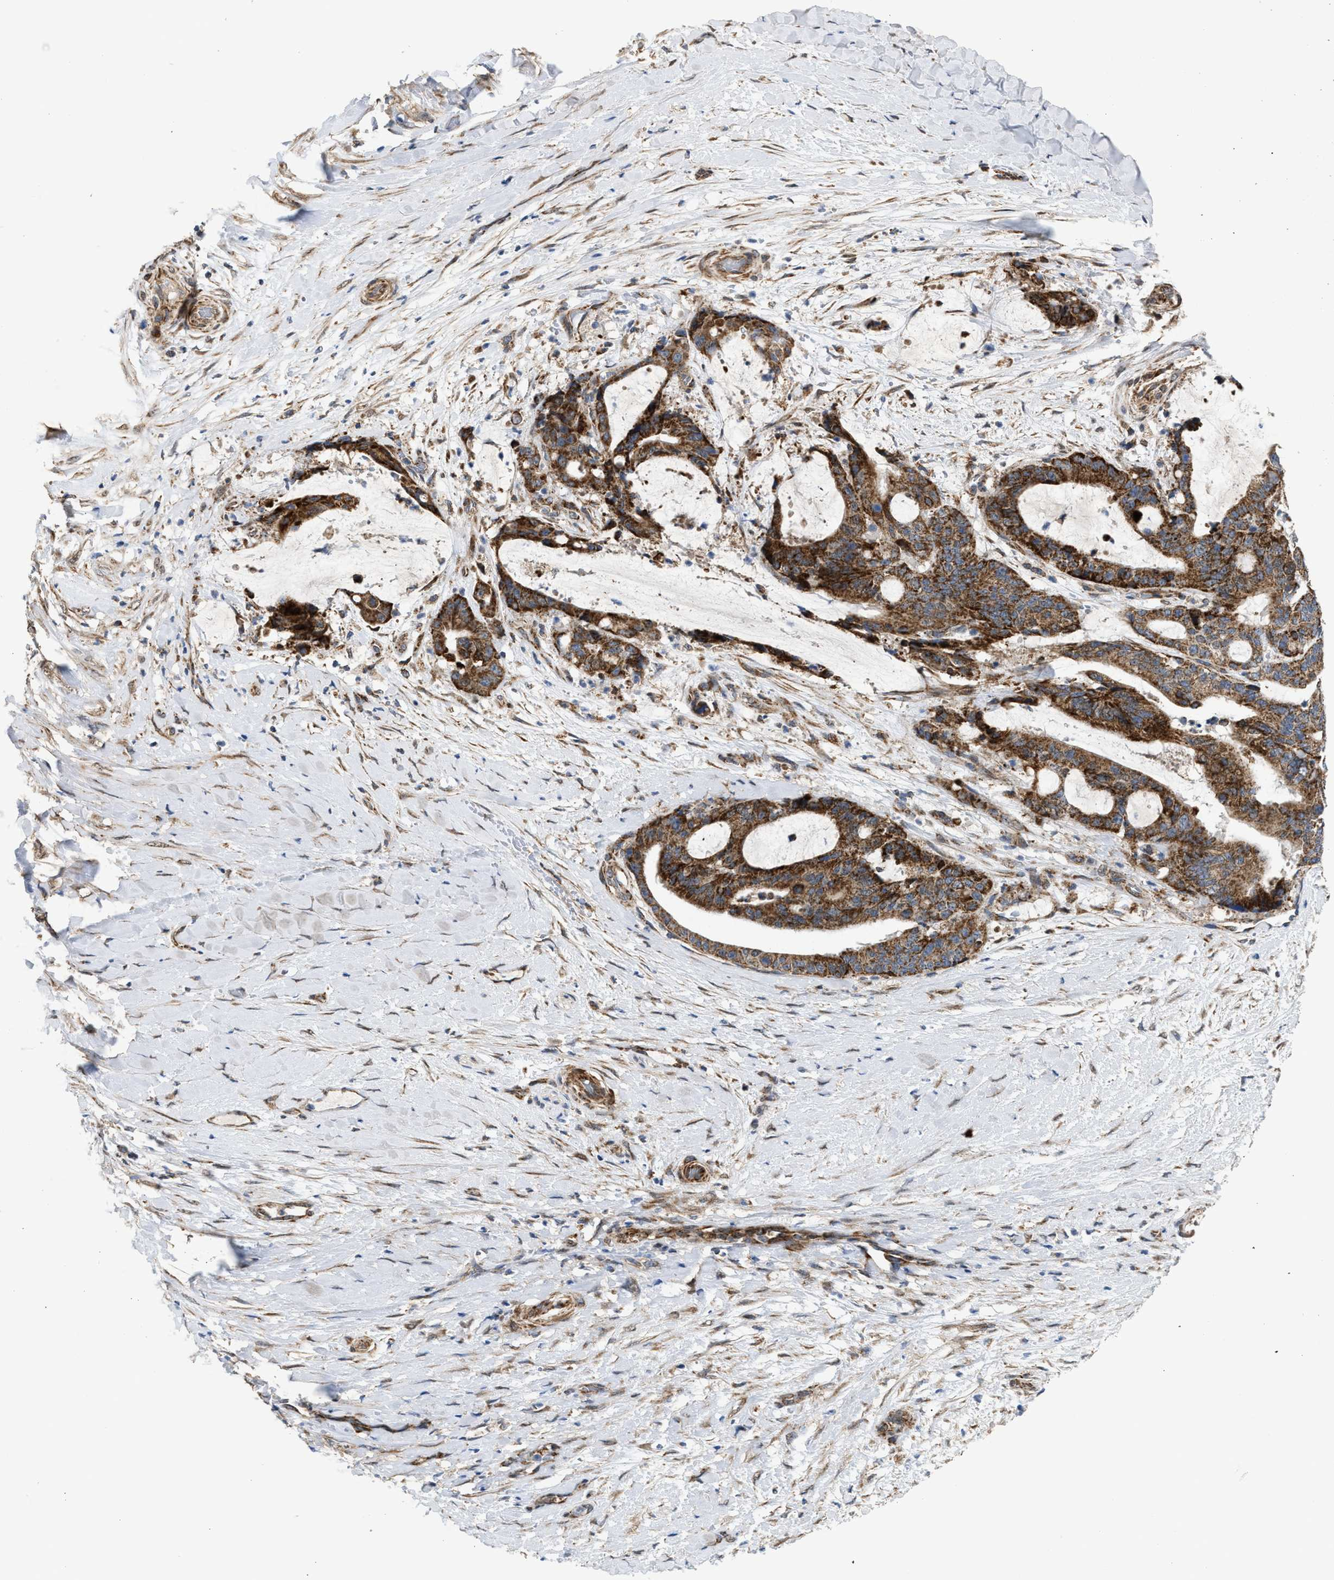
{"staining": {"intensity": "strong", "quantity": ">75%", "location": "cytoplasmic/membranous"}, "tissue": "liver cancer", "cell_type": "Tumor cells", "image_type": "cancer", "snomed": [{"axis": "morphology", "description": "Normal tissue, NOS"}, {"axis": "morphology", "description": "Cholangiocarcinoma"}, {"axis": "topography", "description": "Liver"}, {"axis": "topography", "description": "Peripheral nerve tissue"}], "caption": "Immunohistochemical staining of human liver cancer reveals high levels of strong cytoplasmic/membranous protein expression in about >75% of tumor cells.", "gene": "TACO1", "patient": {"sex": "female", "age": 73}}